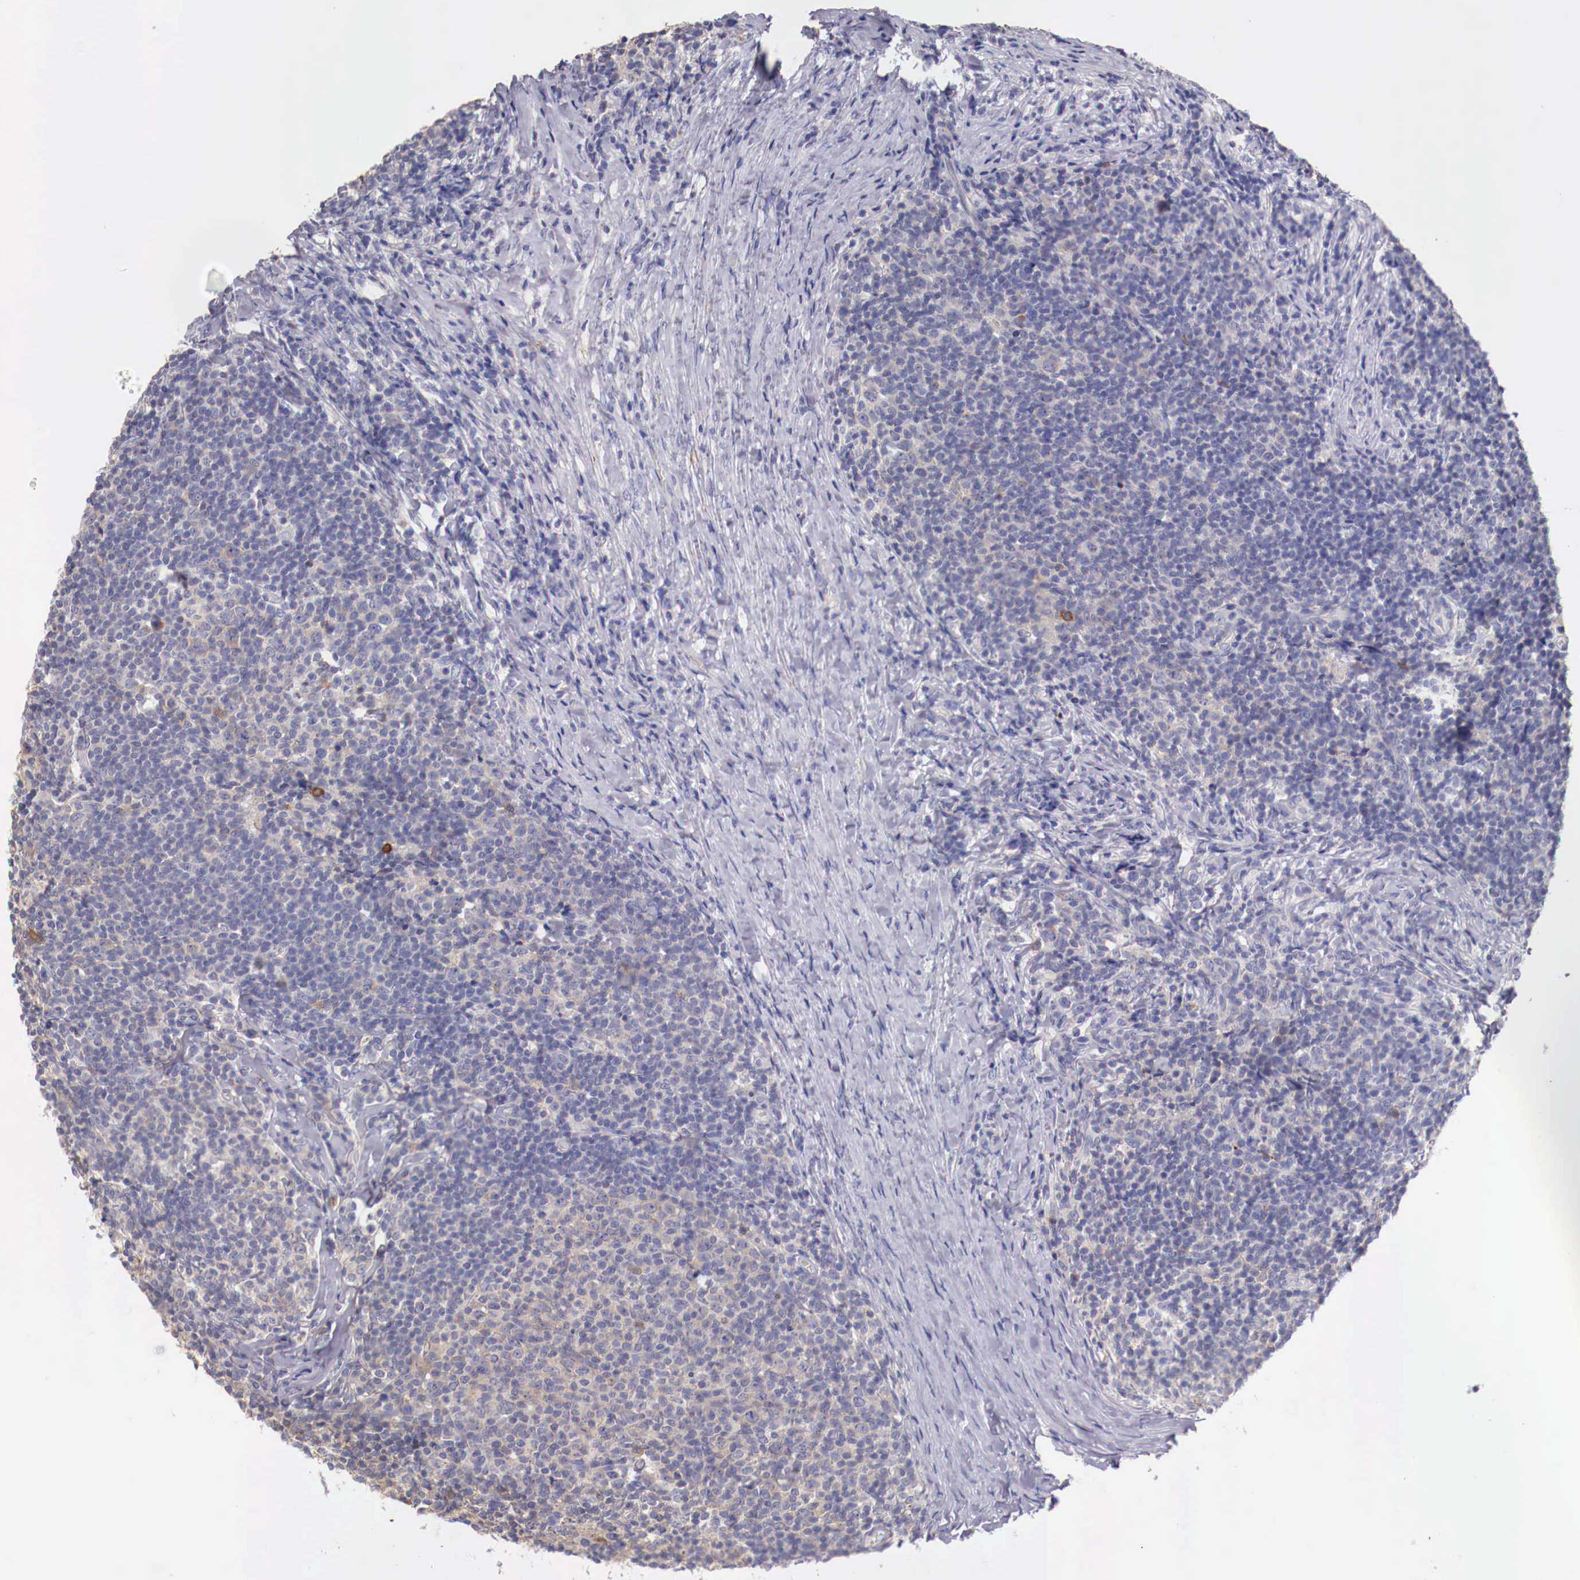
{"staining": {"intensity": "weak", "quantity": "25%-75%", "location": "cytoplasmic/membranous"}, "tissue": "lymphoma", "cell_type": "Tumor cells", "image_type": "cancer", "snomed": [{"axis": "morphology", "description": "Malignant lymphoma, non-Hodgkin's type, Low grade"}, {"axis": "topography", "description": "Lymph node"}], "caption": "An immunohistochemistry micrograph of neoplastic tissue is shown. Protein staining in brown shows weak cytoplasmic/membranous positivity in lymphoma within tumor cells. (Stains: DAB in brown, nuclei in blue, Microscopy: brightfield microscopy at high magnification).", "gene": "PITPNA", "patient": {"sex": "male", "age": 74}}